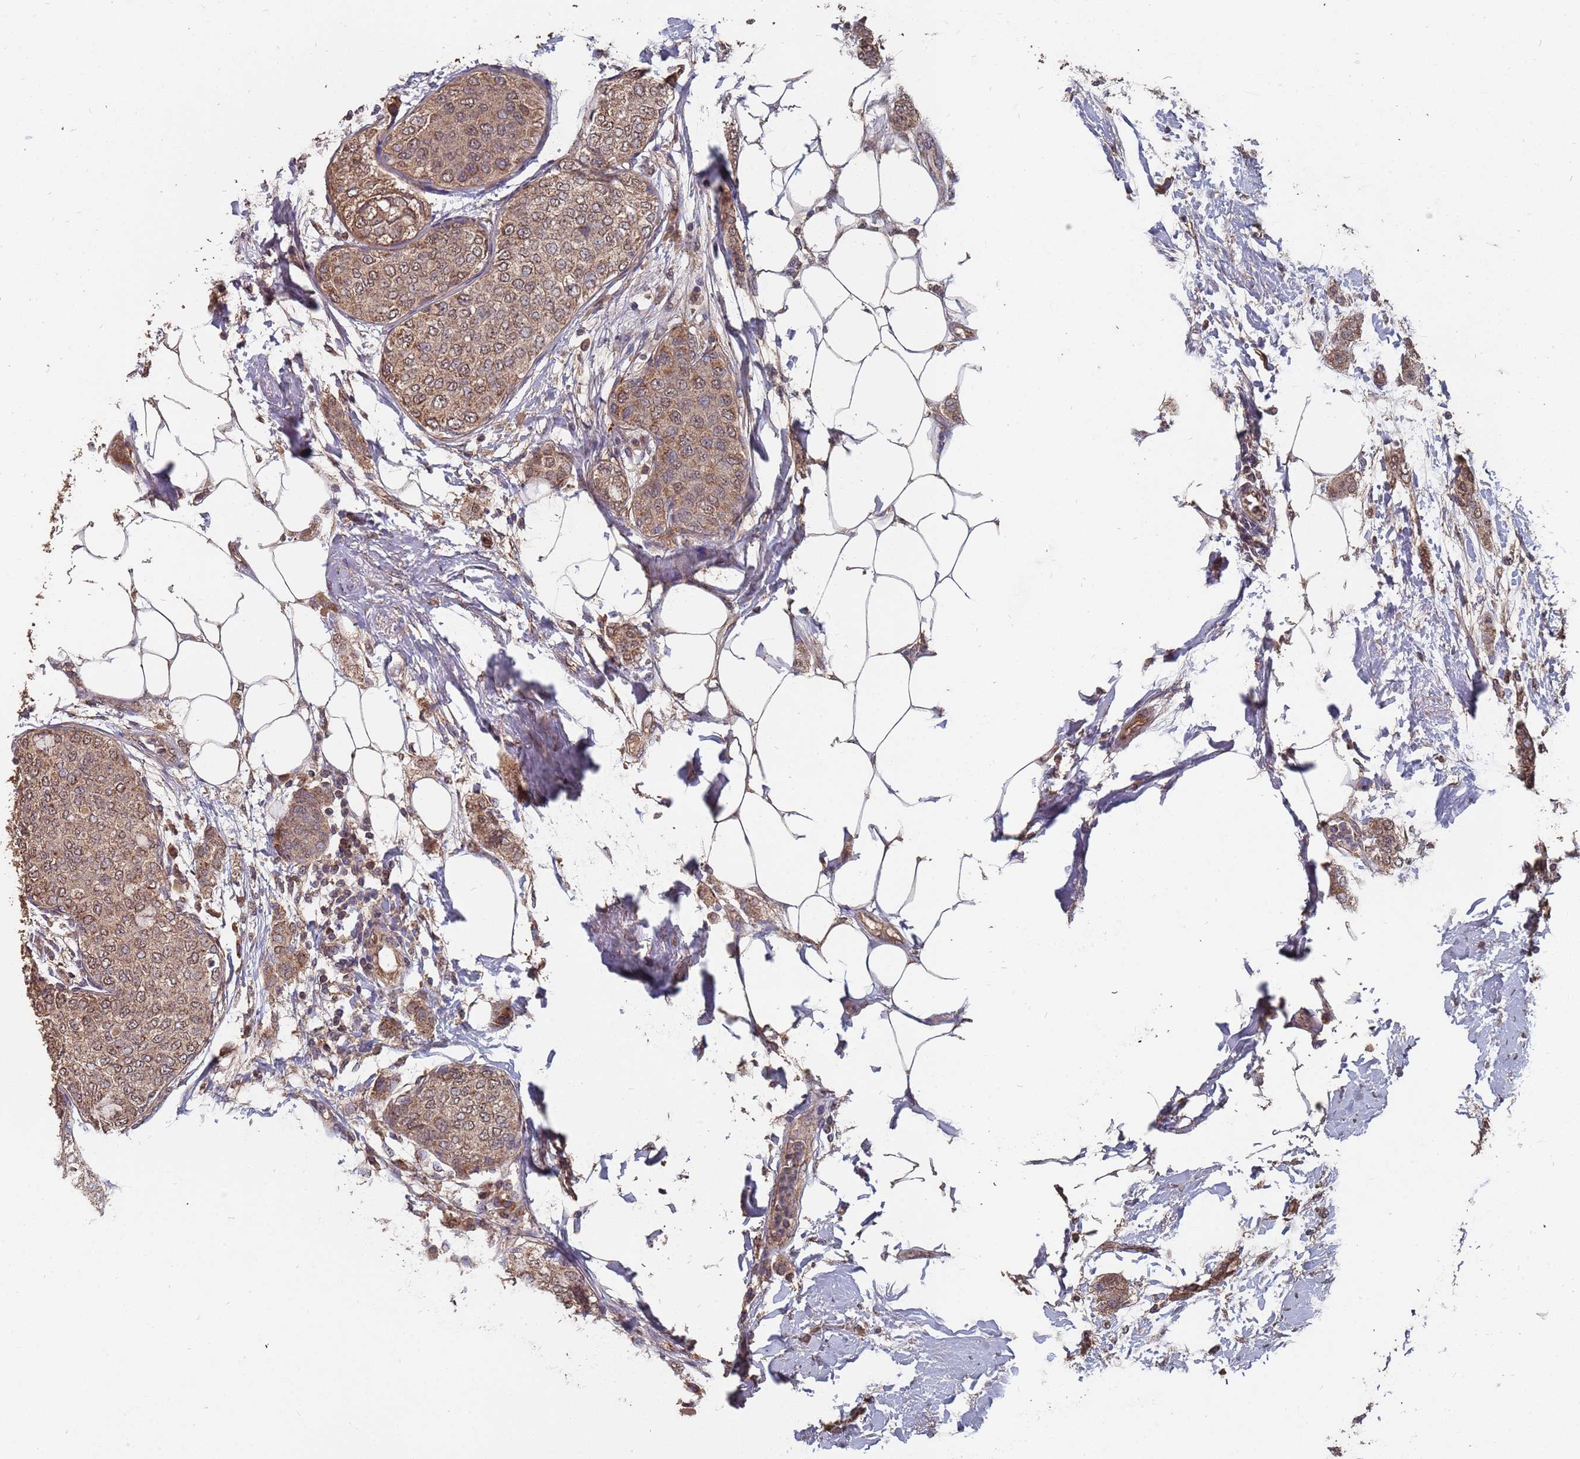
{"staining": {"intensity": "moderate", "quantity": ">75%", "location": "cytoplasmic/membranous,nuclear"}, "tissue": "breast cancer", "cell_type": "Tumor cells", "image_type": "cancer", "snomed": [{"axis": "morphology", "description": "Duct carcinoma"}, {"axis": "topography", "description": "Breast"}], "caption": "A histopathology image of human breast cancer (invasive ductal carcinoma) stained for a protein displays moderate cytoplasmic/membranous and nuclear brown staining in tumor cells.", "gene": "PRORP", "patient": {"sex": "female", "age": 72}}